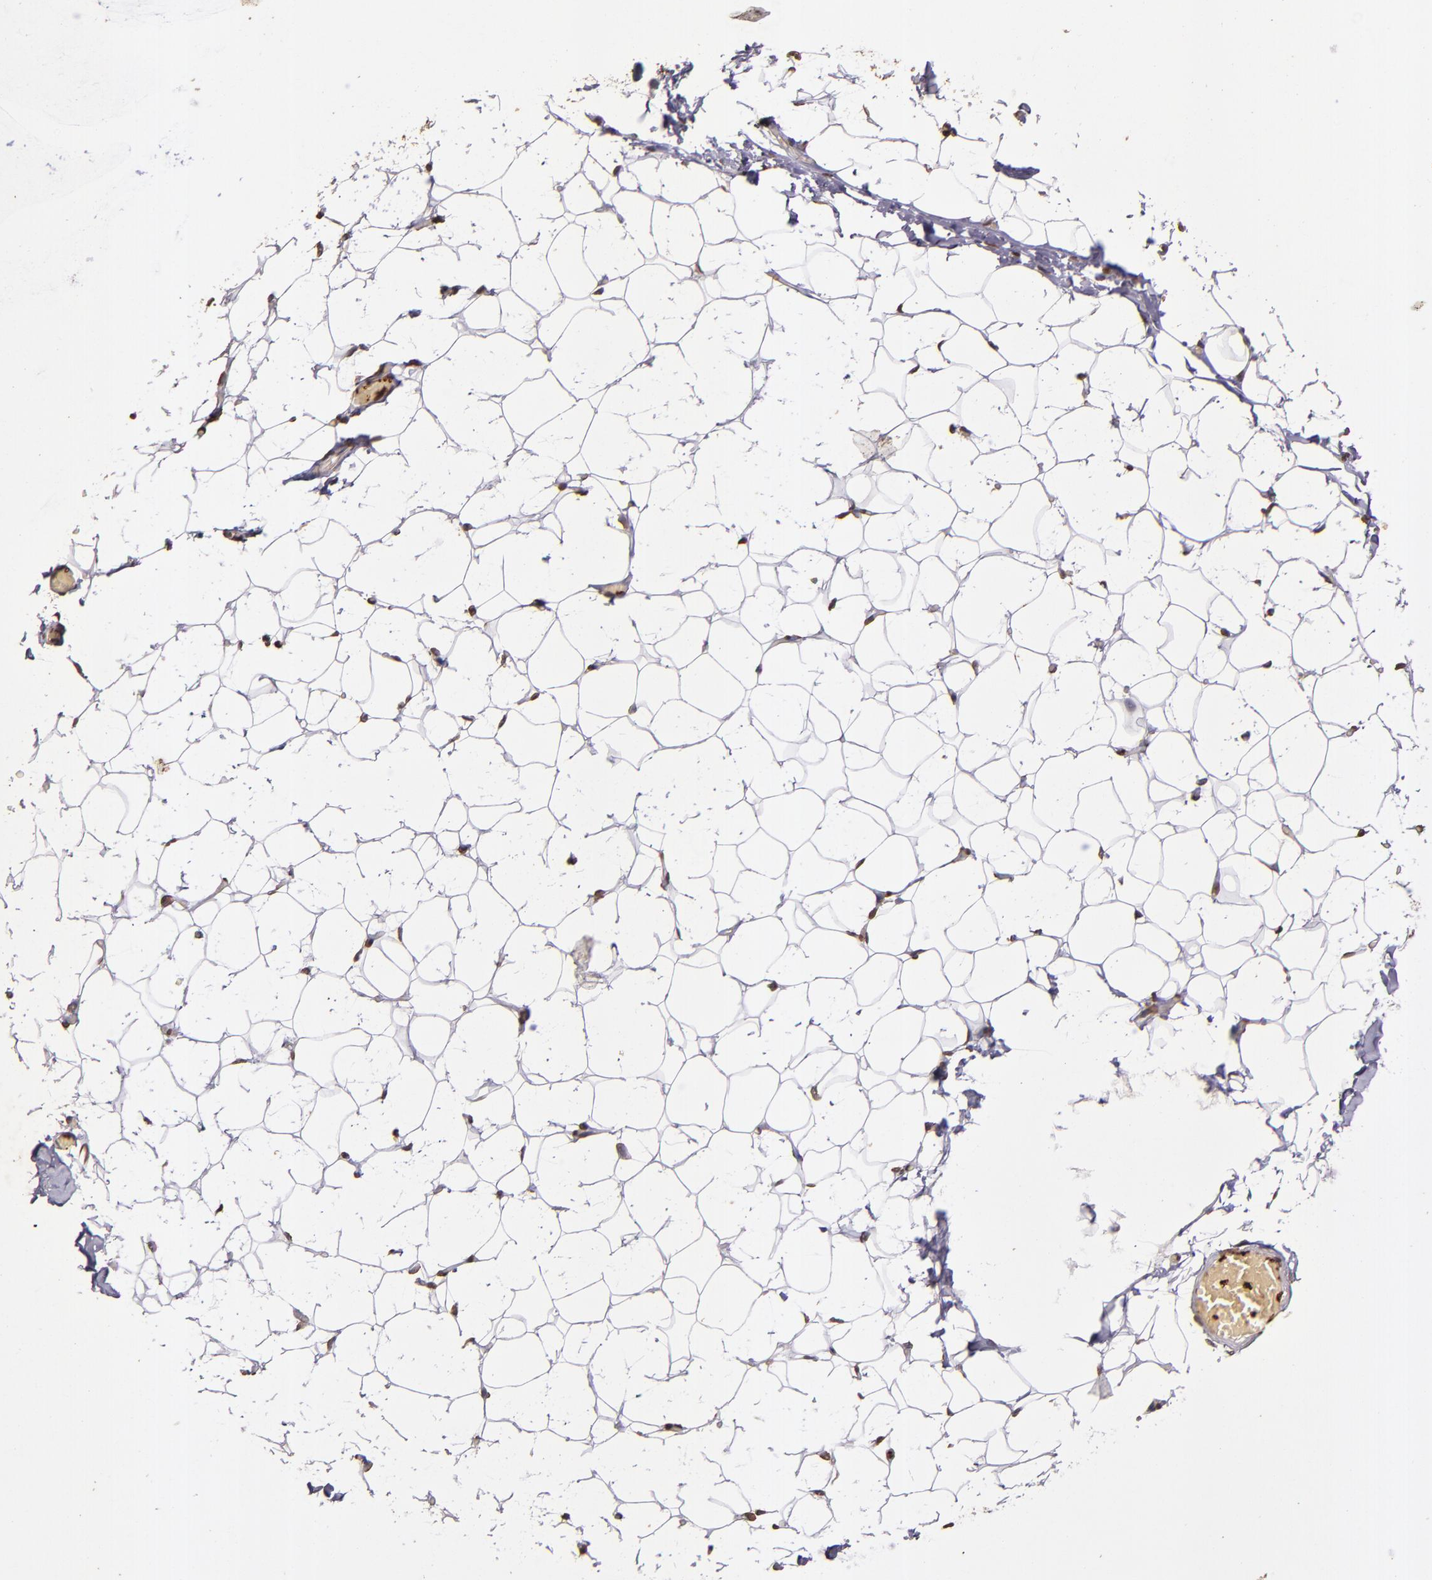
{"staining": {"intensity": "moderate", "quantity": ">75%", "location": "cytoplasmic/membranous"}, "tissue": "adipose tissue", "cell_type": "Adipocytes", "image_type": "normal", "snomed": [{"axis": "morphology", "description": "Normal tissue, NOS"}, {"axis": "topography", "description": "Soft tissue"}], "caption": "An immunohistochemistry (IHC) image of unremarkable tissue is shown. Protein staining in brown labels moderate cytoplasmic/membranous positivity in adipose tissue within adipocytes.", "gene": "SLC2A3", "patient": {"sex": "male", "age": 26}}